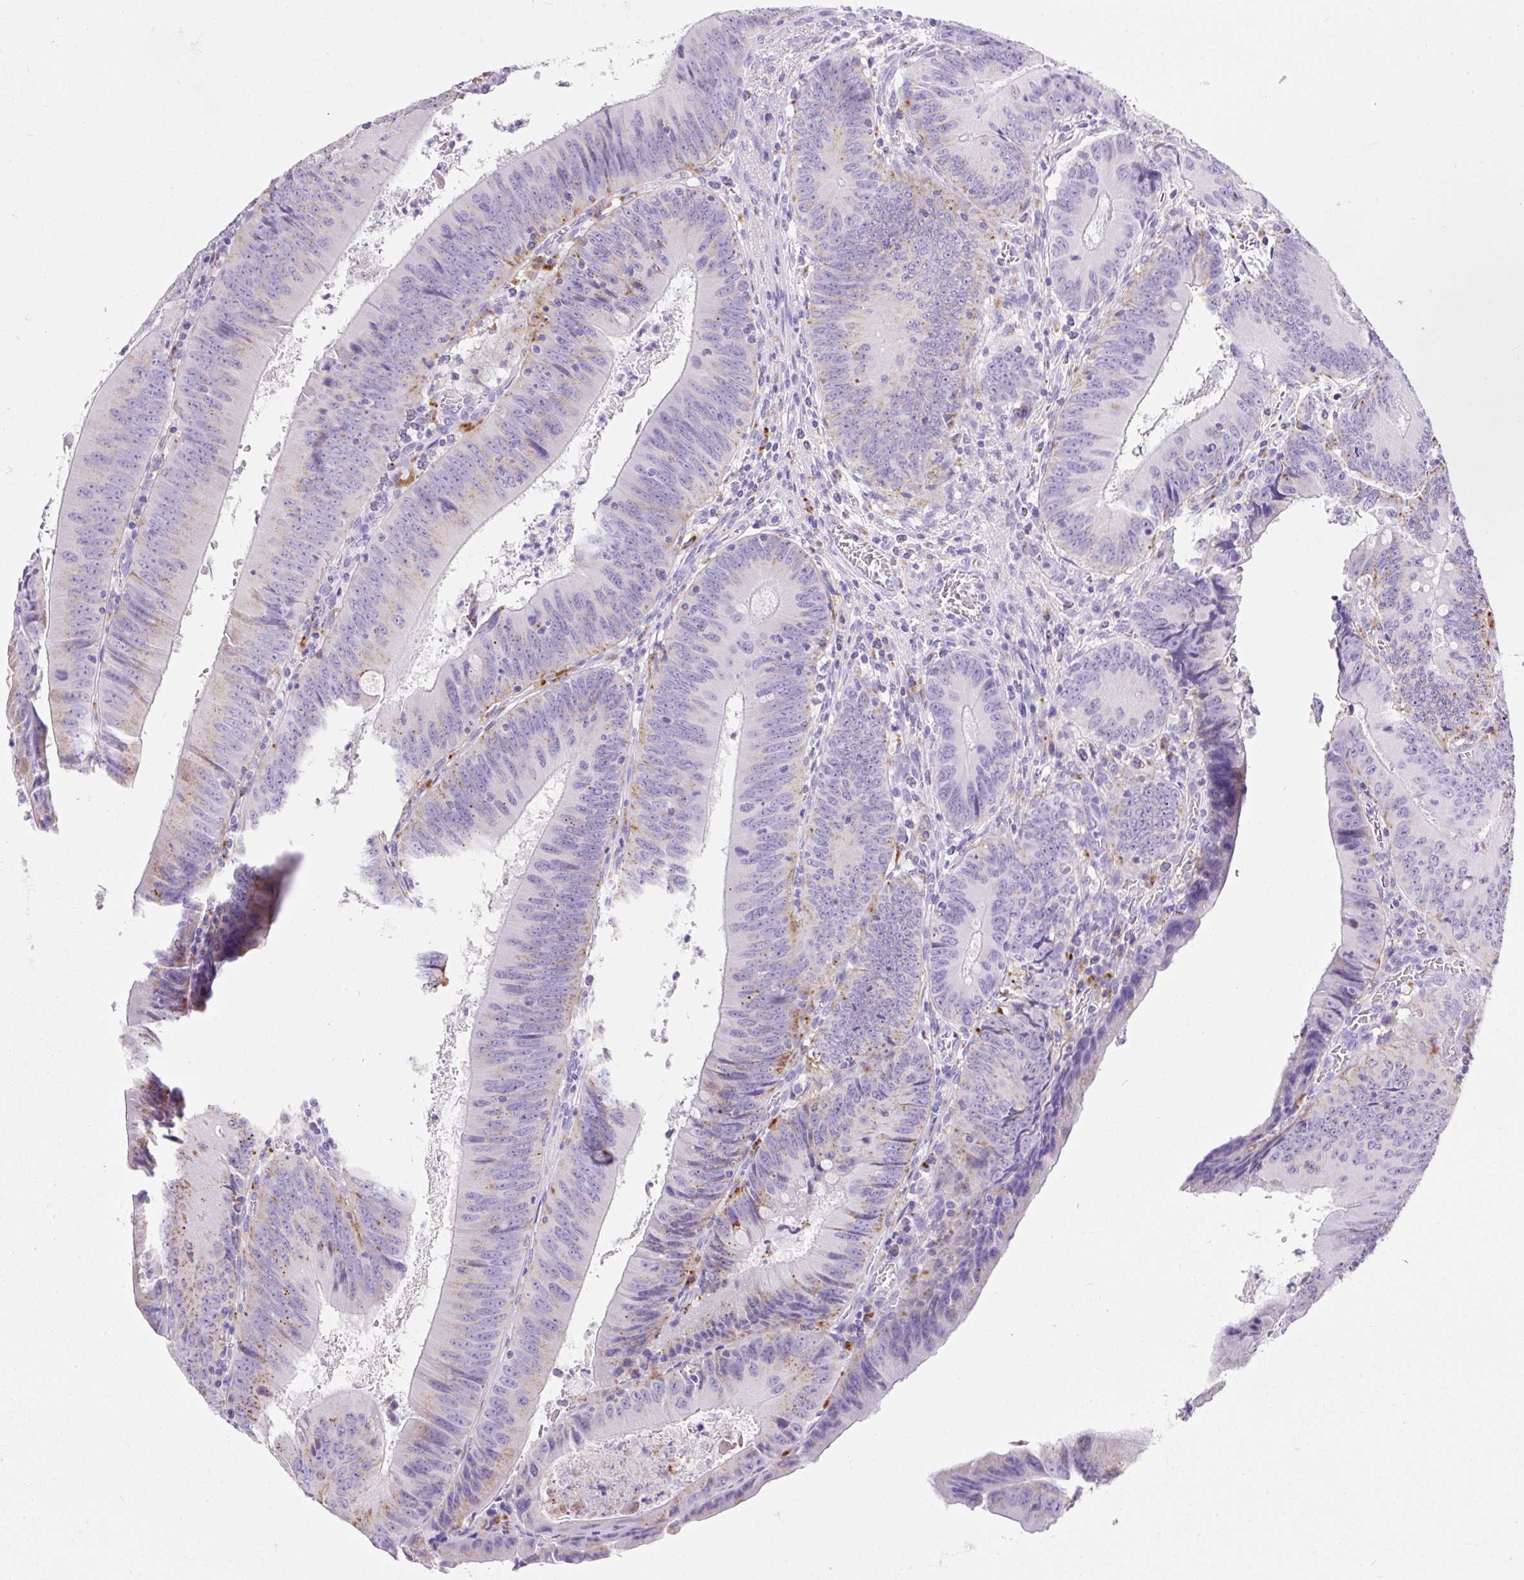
{"staining": {"intensity": "moderate", "quantity": "<25%", "location": "cytoplasmic/membranous"}, "tissue": "colorectal cancer", "cell_type": "Tumor cells", "image_type": "cancer", "snomed": [{"axis": "morphology", "description": "Adenocarcinoma, NOS"}, {"axis": "topography", "description": "Rectum"}], "caption": "This is an image of immunohistochemistry staining of colorectal adenocarcinoma, which shows moderate positivity in the cytoplasmic/membranous of tumor cells.", "gene": "HEXB", "patient": {"sex": "female", "age": 72}}